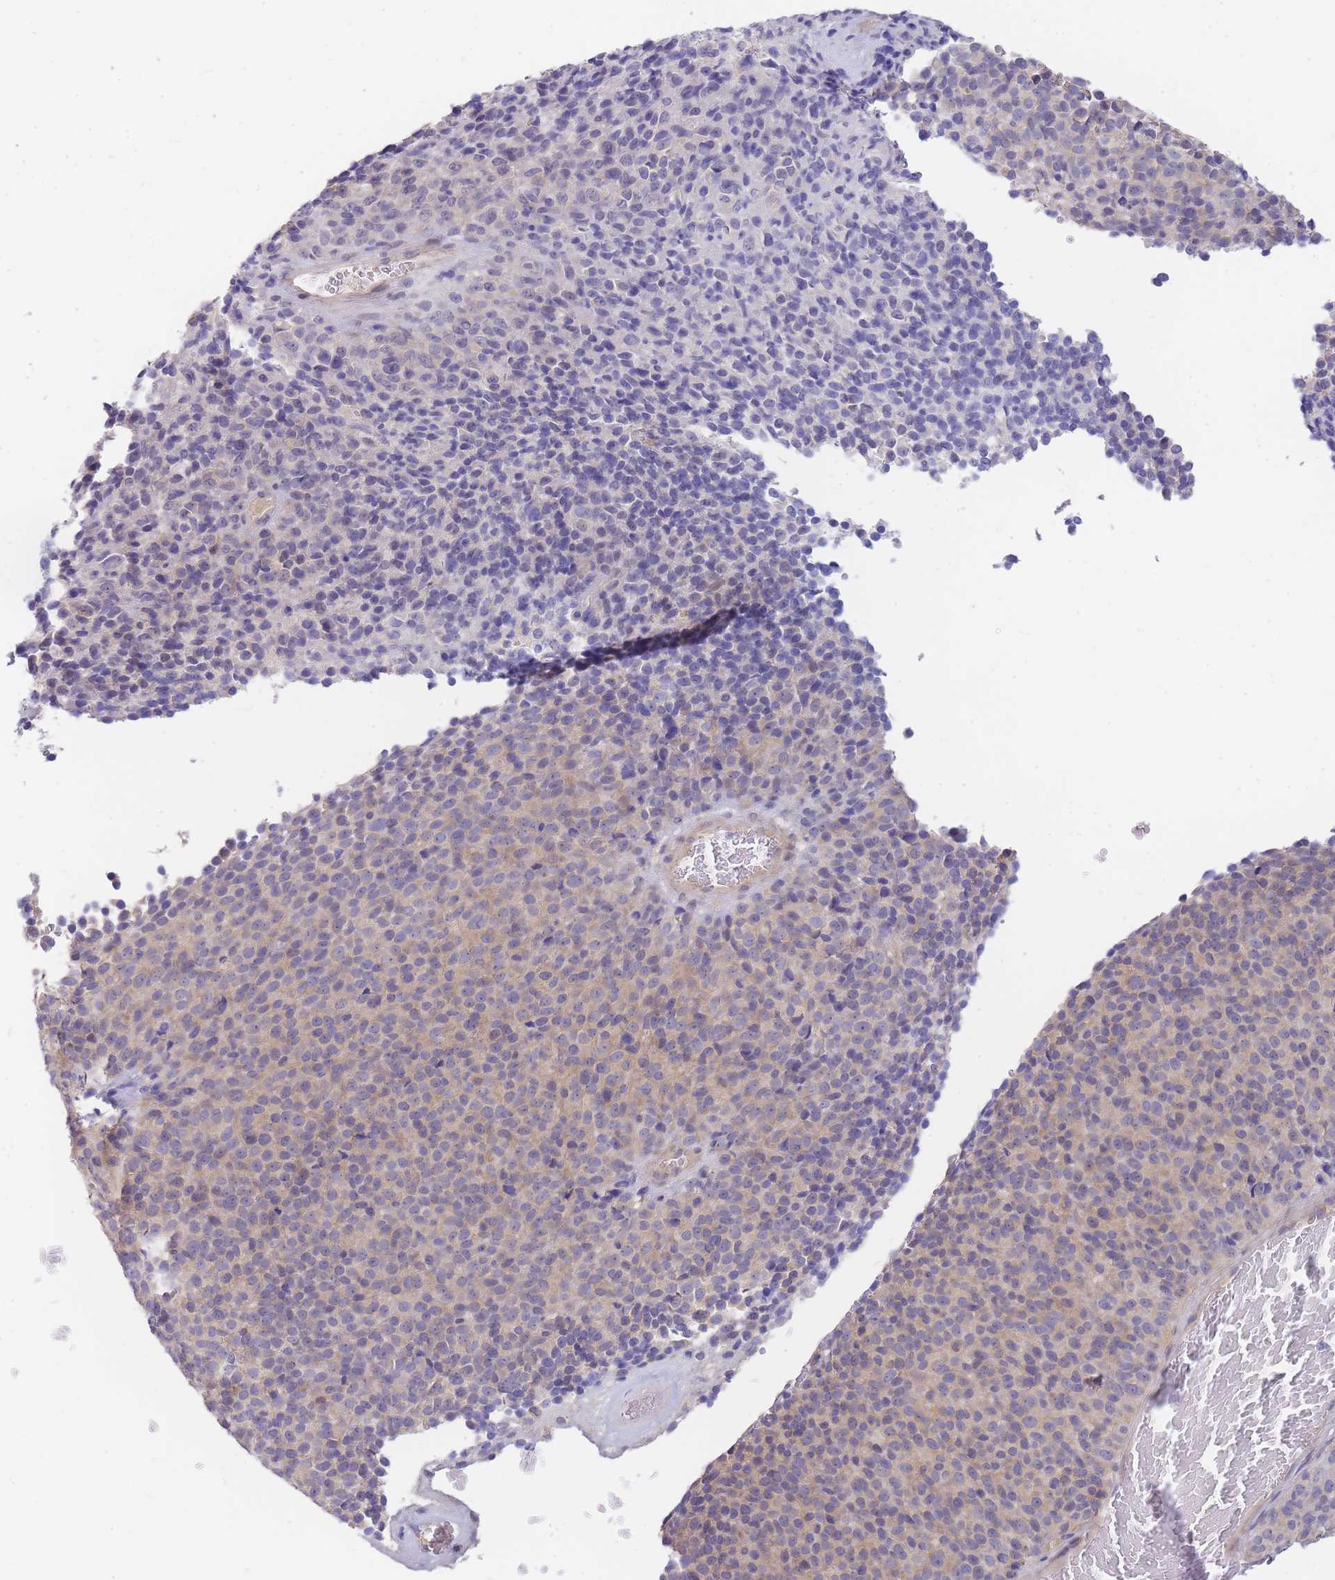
{"staining": {"intensity": "weak", "quantity": "25%-75%", "location": "cytoplasmic/membranous"}, "tissue": "melanoma", "cell_type": "Tumor cells", "image_type": "cancer", "snomed": [{"axis": "morphology", "description": "Malignant melanoma, Metastatic site"}, {"axis": "topography", "description": "Brain"}], "caption": "Human melanoma stained for a protein (brown) reveals weak cytoplasmic/membranous positive positivity in approximately 25%-75% of tumor cells.", "gene": "SUGT1", "patient": {"sex": "female", "age": 56}}